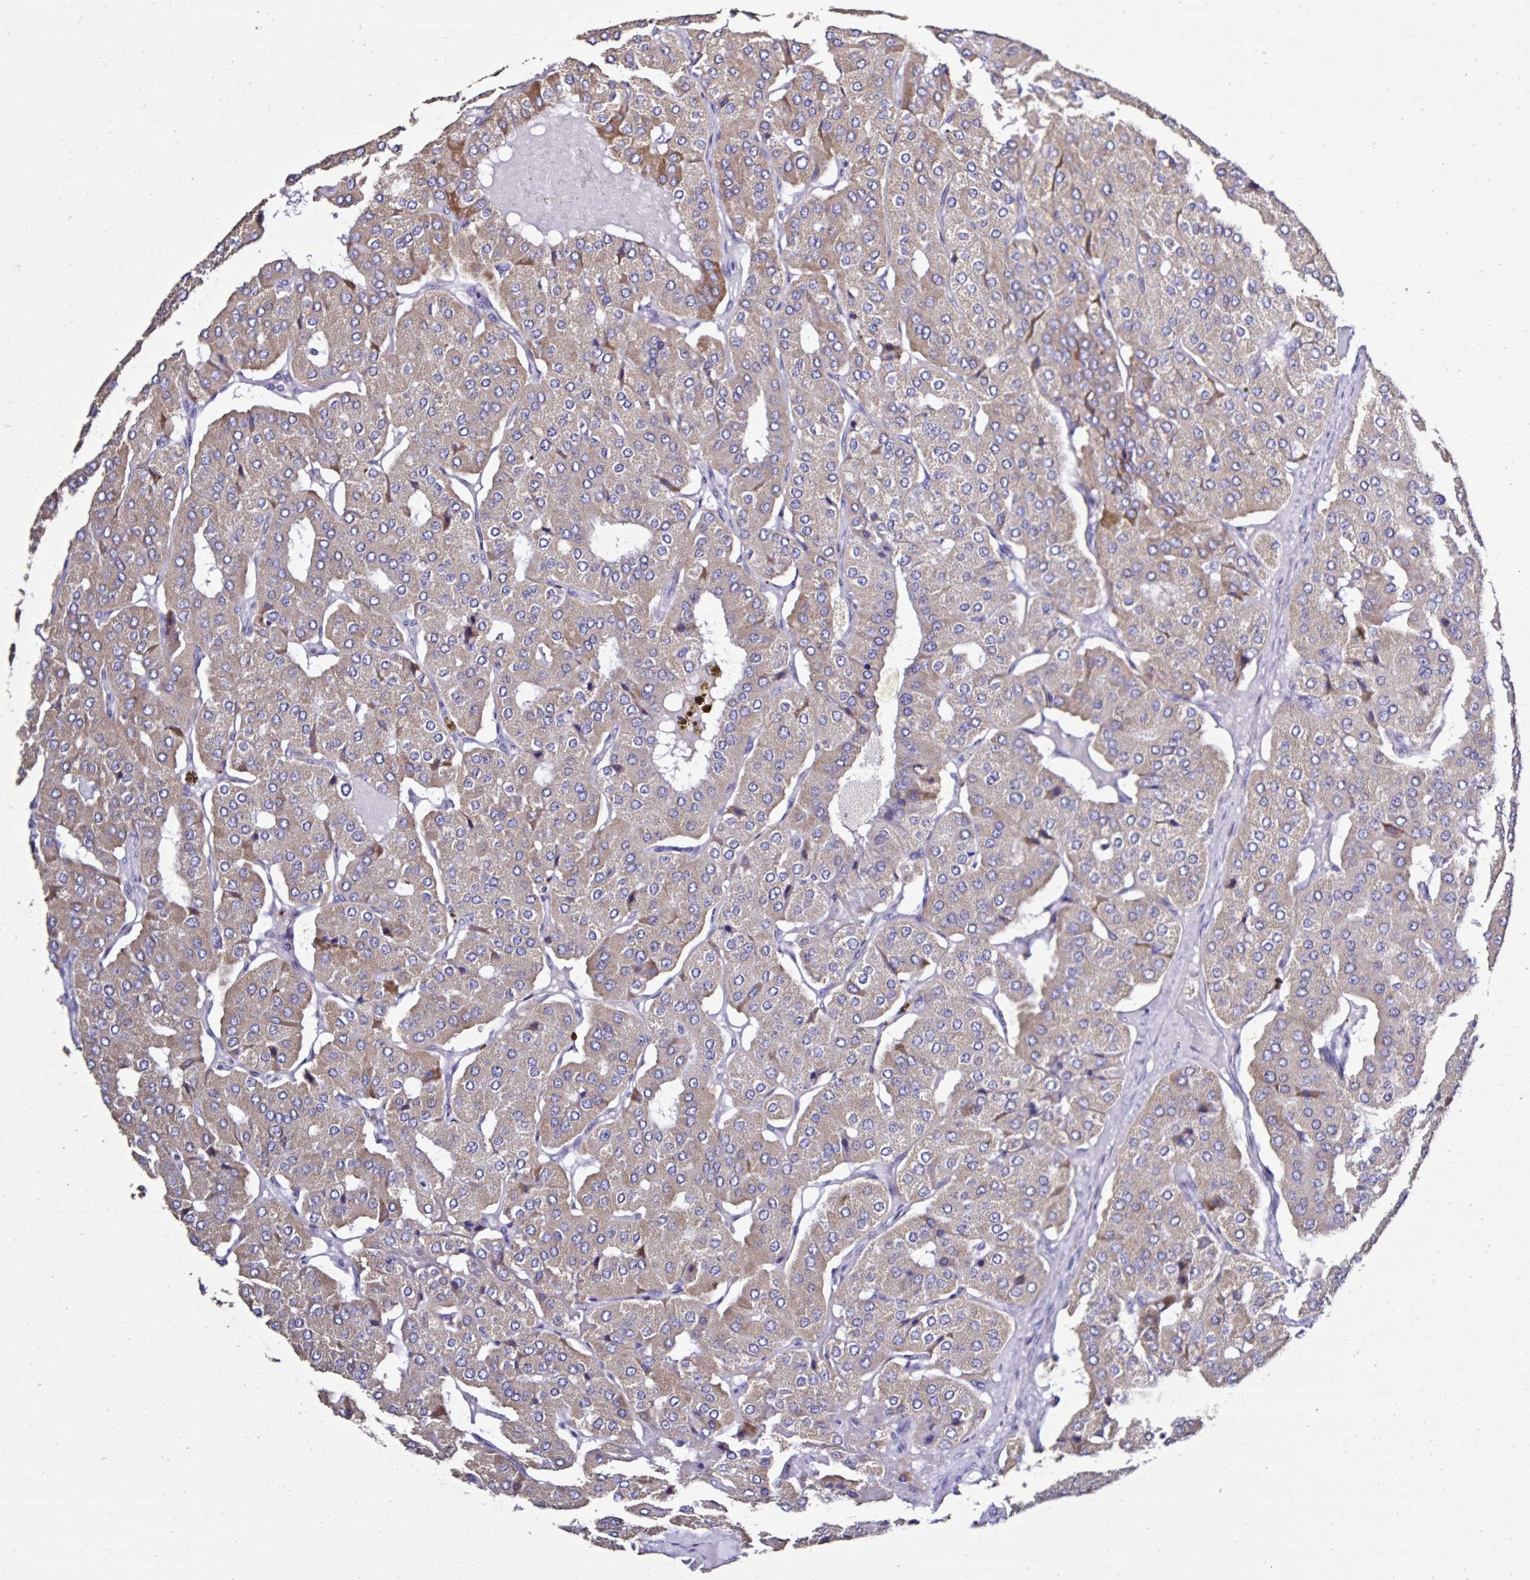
{"staining": {"intensity": "weak", "quantity": ">75%", "location": "cytoplasmic/membranous"}, "tissue": "parathyroid gland", "cell_type": "Glandular cells", "image_type": "normal", "snomed": [{"axis": "morphology", "description": "Normal tissue, NOS"}, {"axis": "morphology", "description": "Adenoma, NOS"}, {"axis": "topography", "description": "Parathyroid gland"}], "caption": "Protein expression analysis of unremarkable parathyroid gland displays weak cytoplasmic/membranous staining in approximately >75% of glandular cells.", "gene": "PLA2G4E", "patient": {"sex": "female", "age": 86}}